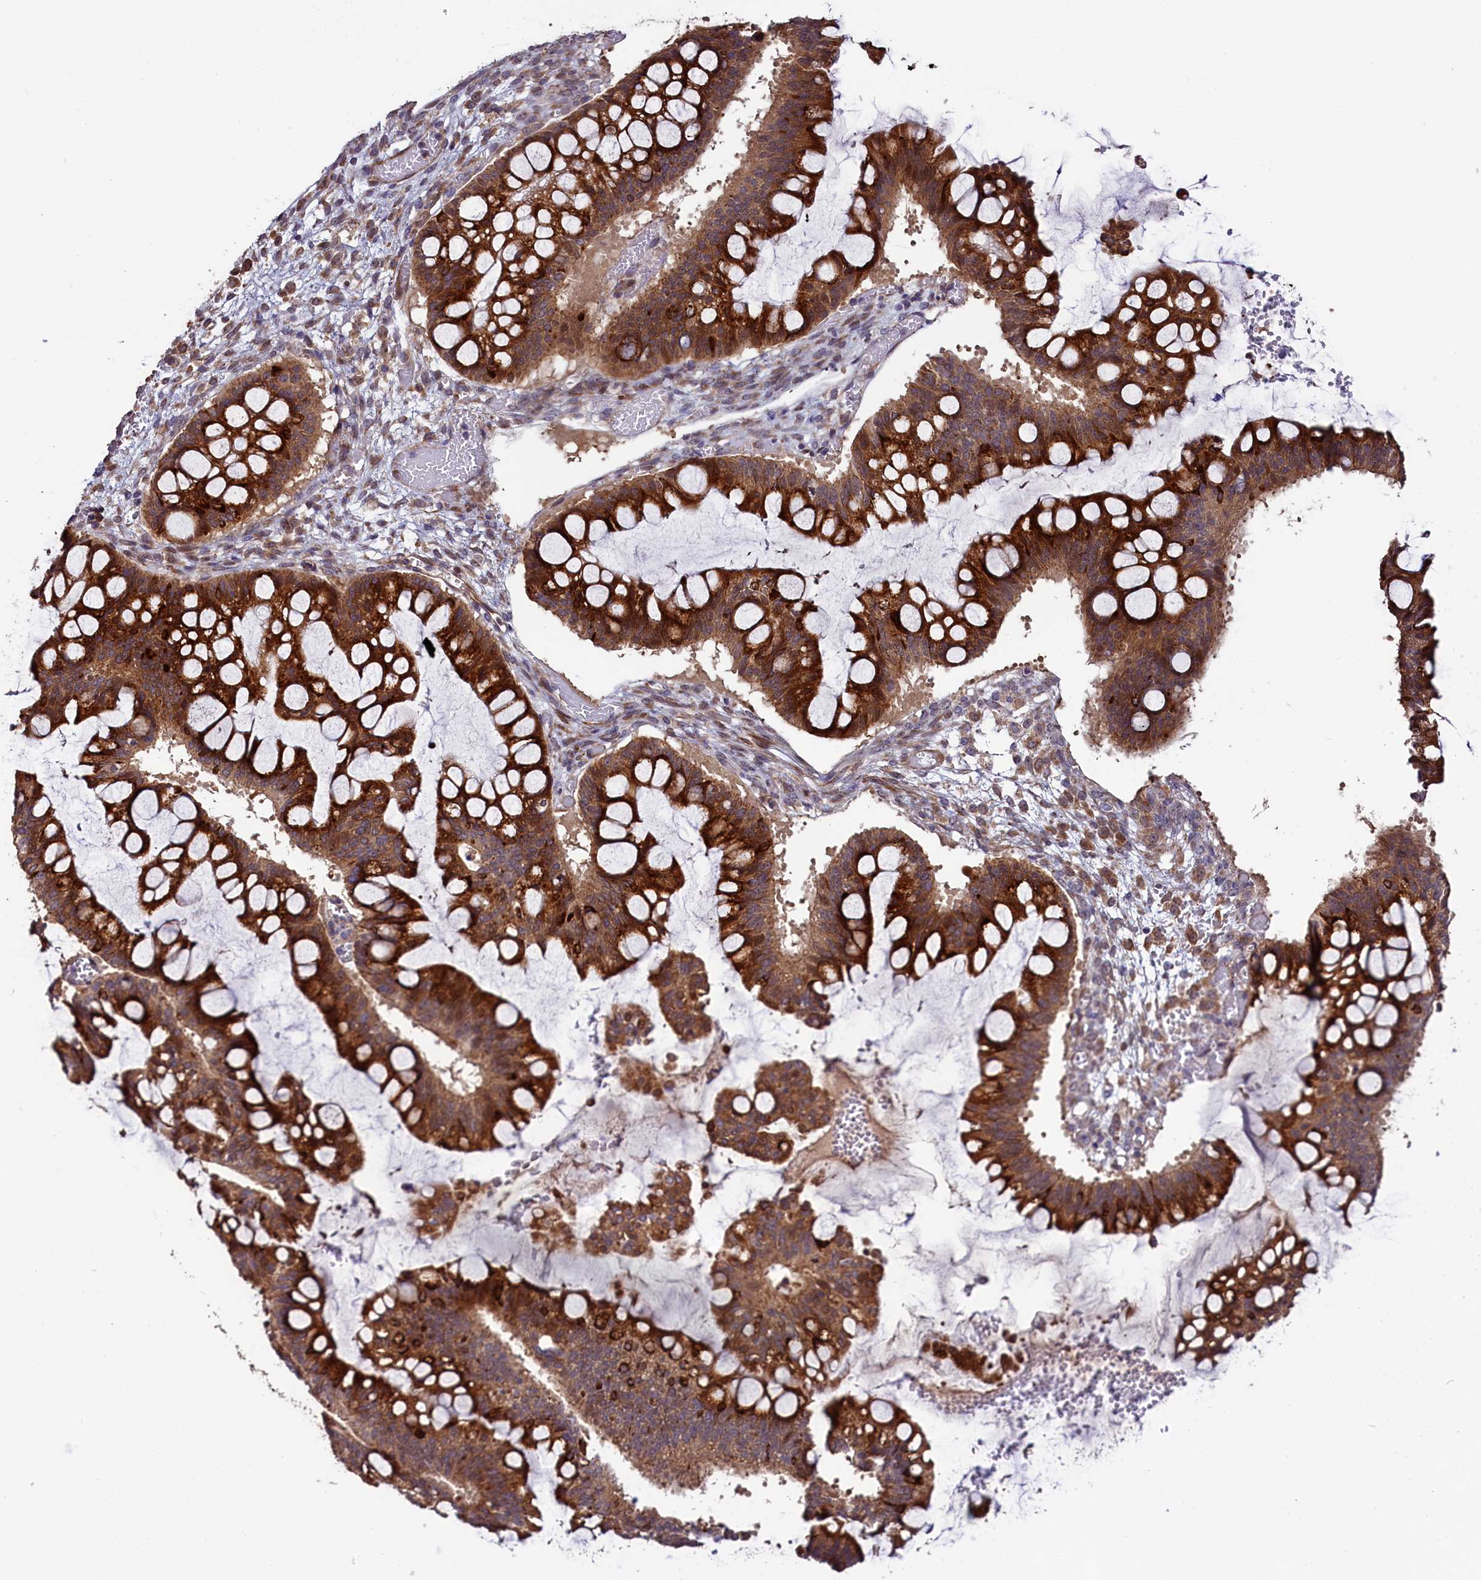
{"staining": {"intensity": "strong", "quantity": ">75%", "location": "cytoplasmic/membranous"}, "tissue": "ovarian cancer", "cell_type": "Tumor cells", "image_type": "cancer", "snomed": [{"axis": "morphology", "description": "Cystadenocarcinoma, mucinous, NOS"}, {"axis": "topography", "description": "Ovary"}], "caption": "Brown immunohistochemical staining in human ovarian cancer (mucinous cystadenocarcinoma) shows strong cytoplasmic/membranous staining in approximately >75% of tumor cells. Nuclei are stained in blue.", "gene": "RPUSD2", "patient": {"sex": "female", "age": 73}}